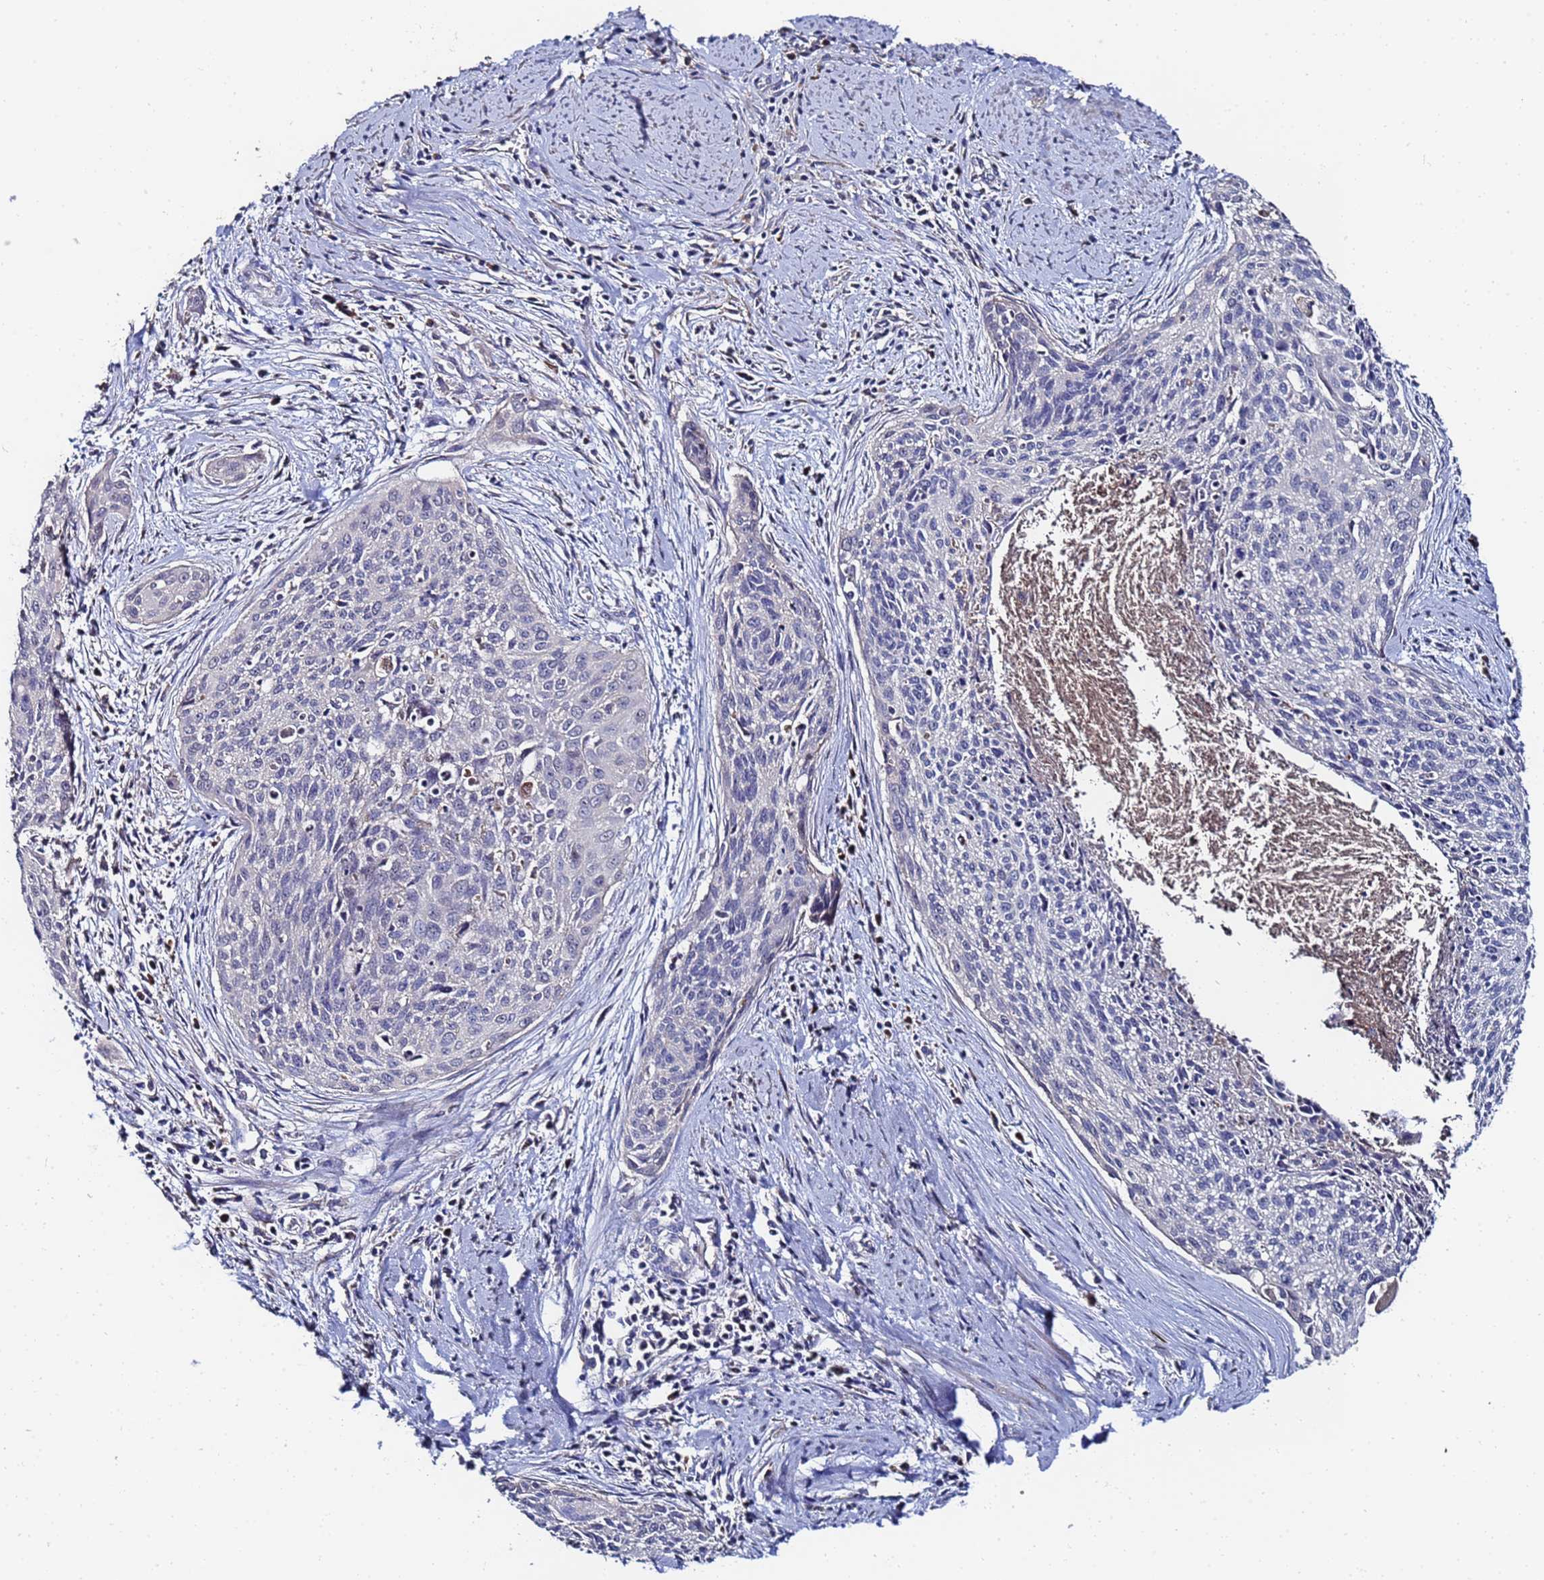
{"staining": {"intensity": "negative", "quantity": "none", "location": "none"}, "tissue": "cervical cancer", "cell_type": "Tumor cells", "image_type": "cancer", "snomed": [{"axis": "morphology", "description": "Squamous cell carcinoma, NOS"}, {"axis": "topography", "description": "Cervix"}], "caption": "Tumor cells are negative for protein expression in human cervical squamous cell carcinoma. (Stains: DAB (3,3'-diaminobenzidine) immunohistochemistry (IHC) with hematoxylin counter stain, Microscopy: brightfield microscopy at high magnification).", "gene": "TCP10L", "patient": {"sex": "female", "age": 55}}